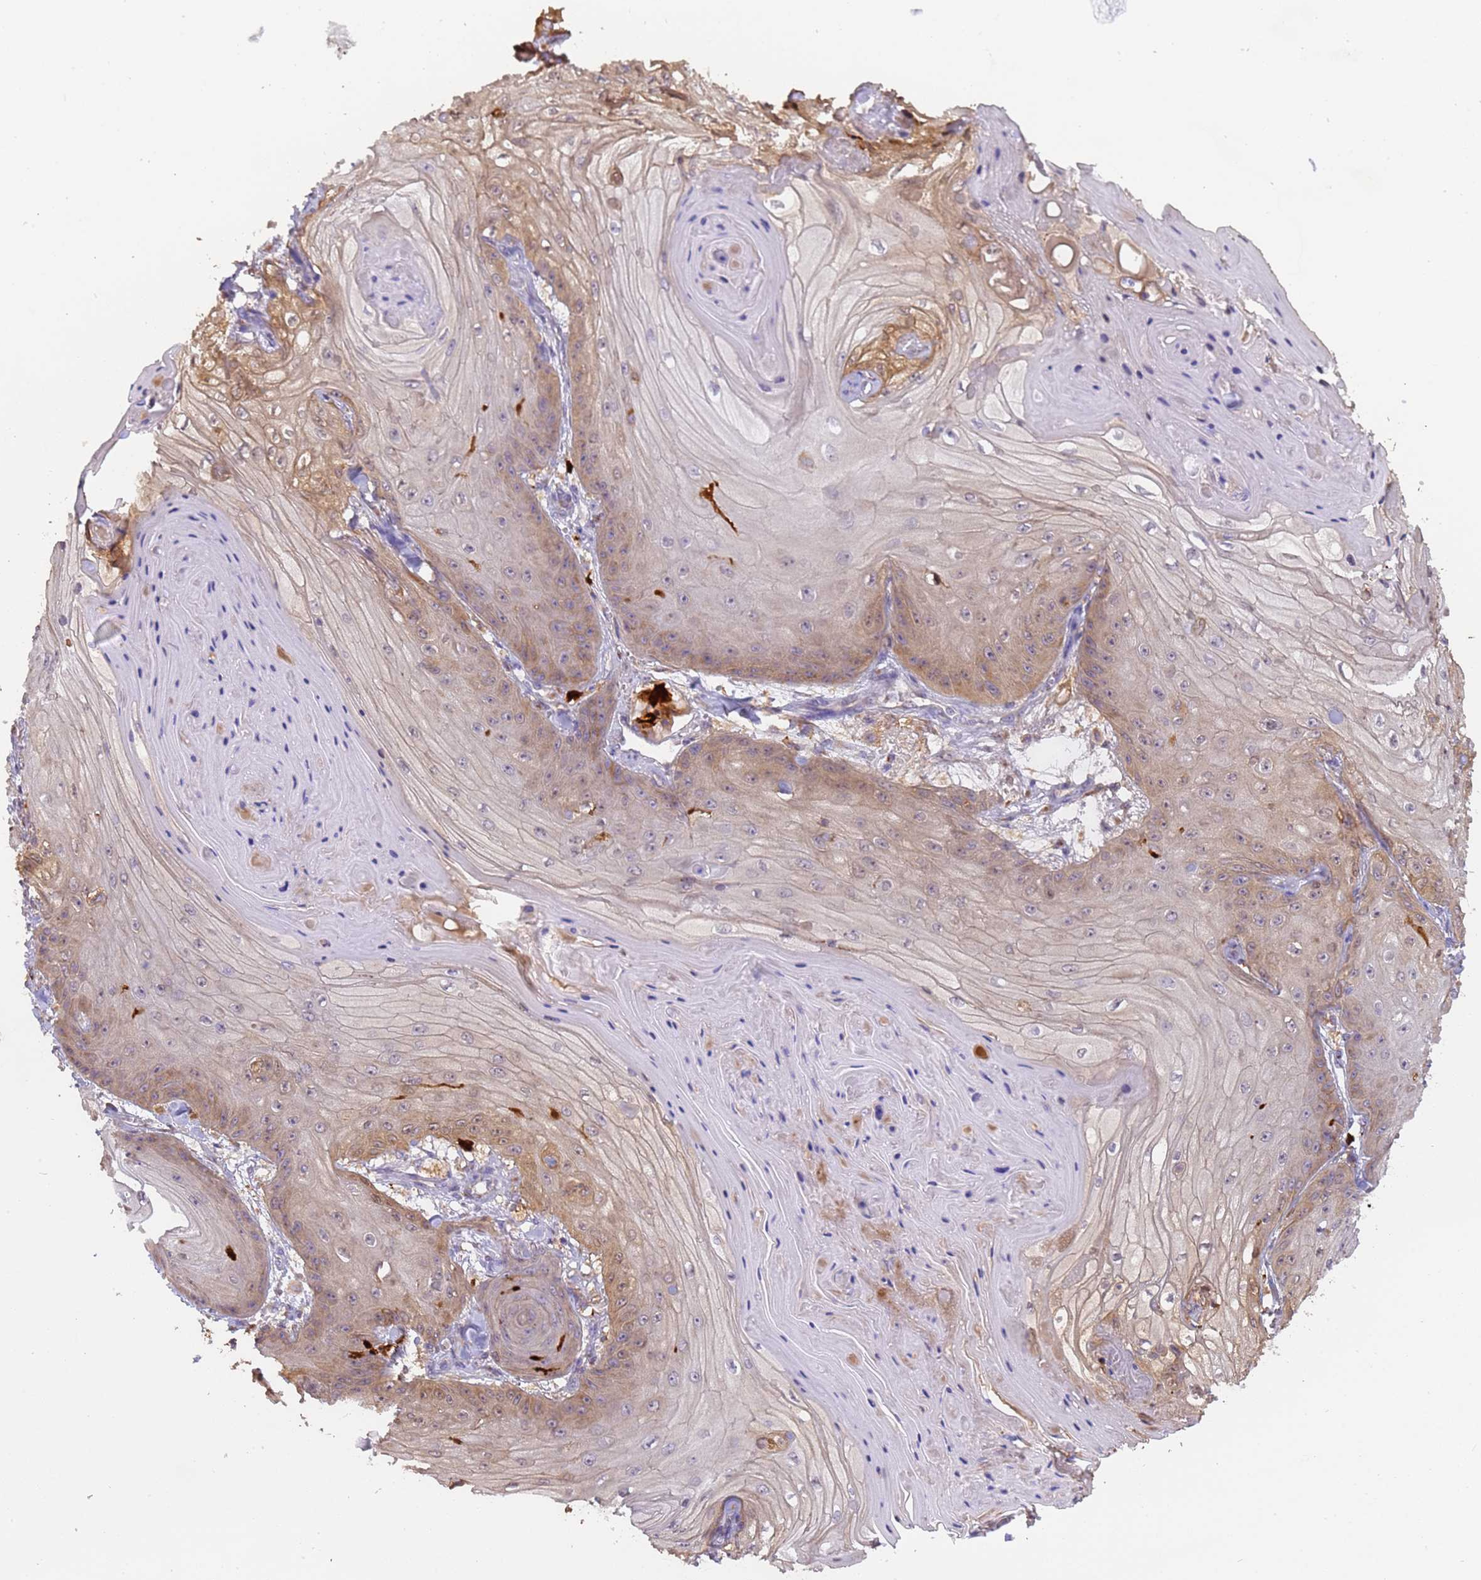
{"staining": {"intensity": "weak", "quantity": "25%-75%", "location": "cytoplasmic/membranous"}, "tissue": "skin cancer", "cell_type": "Tumor cells", "image_type": "cancer", "snomed": [{"axis": "morphology", "description": "Squamous cell carcinoma, NOS"}, {"axis": "topography", "description": "Skin"}], "caption": "Immunohistochemistry (IHC) staining of skin cancer, which reveals low levels of weak cytoplasmic/membranous positivity in about 25%-75% of tumor cells indicating weak cytoplasmic/membranous protein expression. The staining was performed using DAB (3,3'-diaminobenzidine) (brown) for protein detection and nuclei were counterstained in hematoxylin (blue).", "gene": "M6PR", "patient": {"sex": "male", "age": 74}}